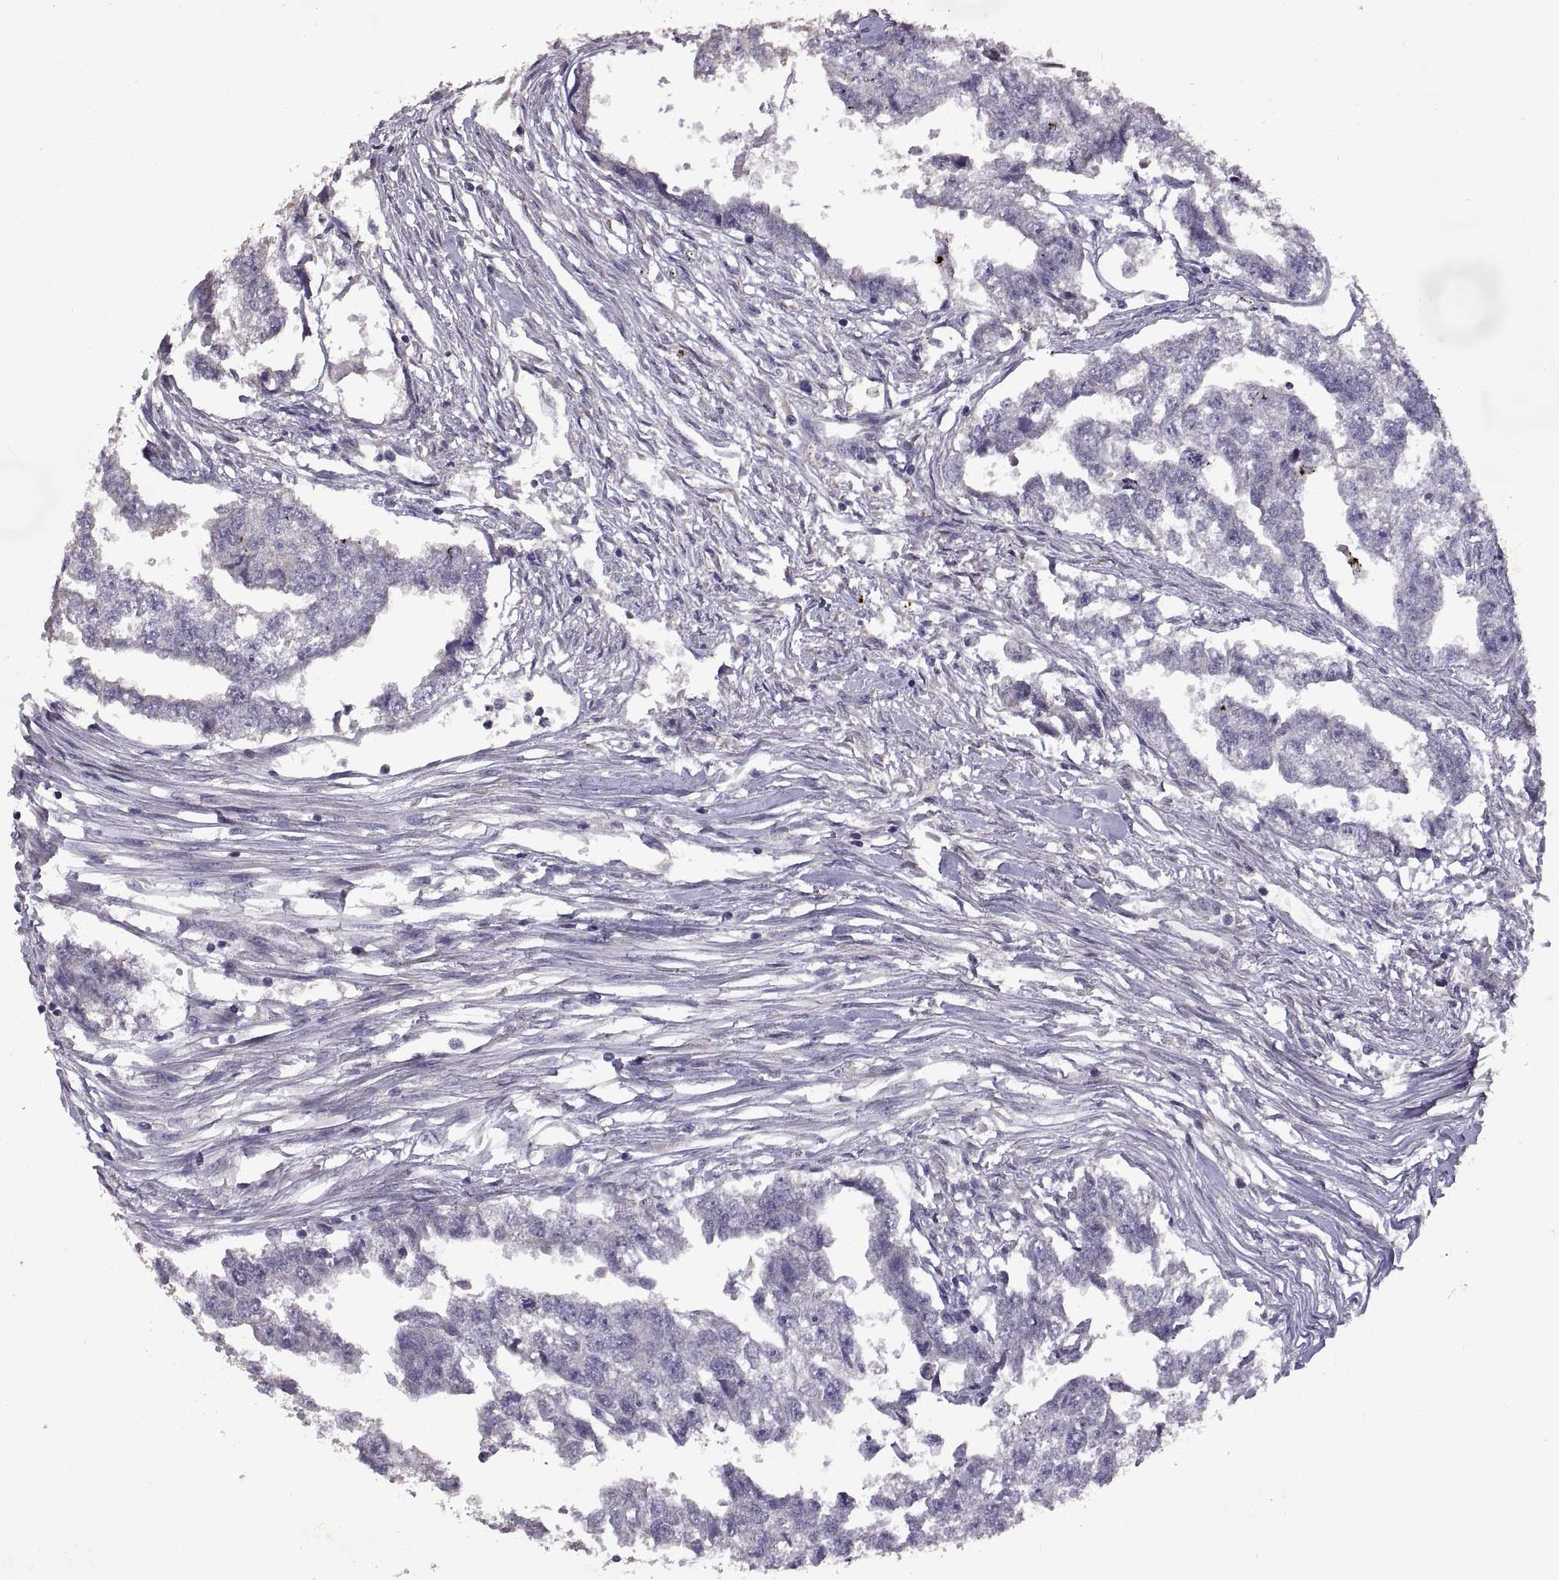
{"staining": {"intensity": "negative", "quantity": "none", "location": "none"}, "tissue": "testis cancer", "cell_type": "Tumor cells", "image_type": "cancer", "snomed": [{"axis": "morphology", "description": "Carcinoma, Embryonal, NOS"}, {"axis": "morphology", "description": "Teratoma, malignant, NOS"}, {"axis": "topography", "description": "Testis"}], "caption": "This is a photomicrograph of immunohistochemistry staining of testis cancer, which shows no positivity in tumor cells.", "gene": "DEFB136", "patient": {"sex": "male", "age": 44}}